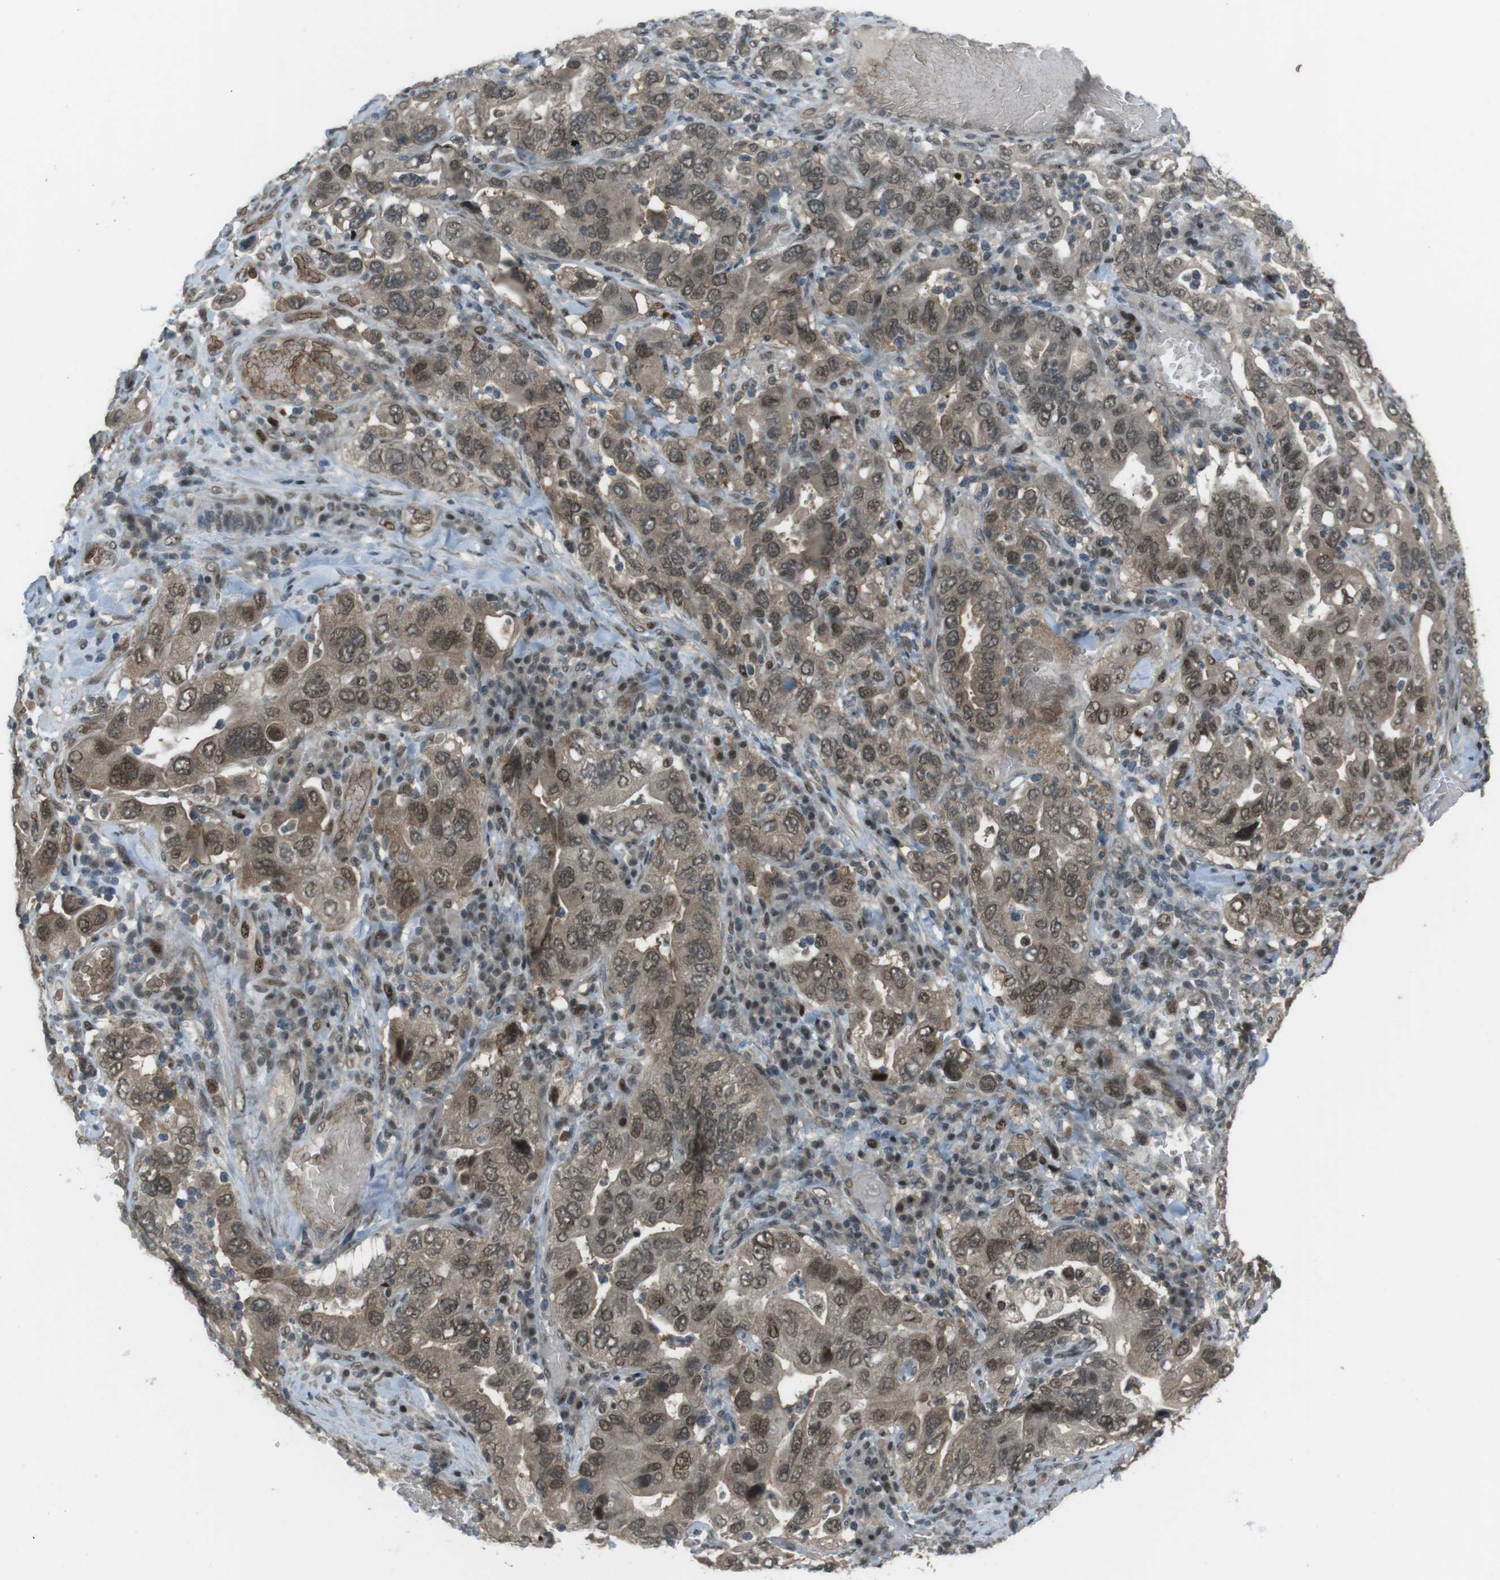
{"staining": {"intensity": "moderate", "quantity": ">75%", "location": "cytoplasmic/membranous,nuclear"}, "tissue": "stomach cancer", "cell_type": "Tumor cells", "image_type": "cancer", "snomed": [{"axis": "morphology", "description": "Adenocarcinoma, NOS"}, {"axis": "topography", "description": "Stomach, upper"}], "caption": "Adenocarcinoma (stomach) stained for a protein (brown) shows moderate cytoplasmic/membranous and nuclear positive positivity in about >75% of tumor cells.", "gene": "SLITRK5", "patient": {"sex": "male", "age": 62}}